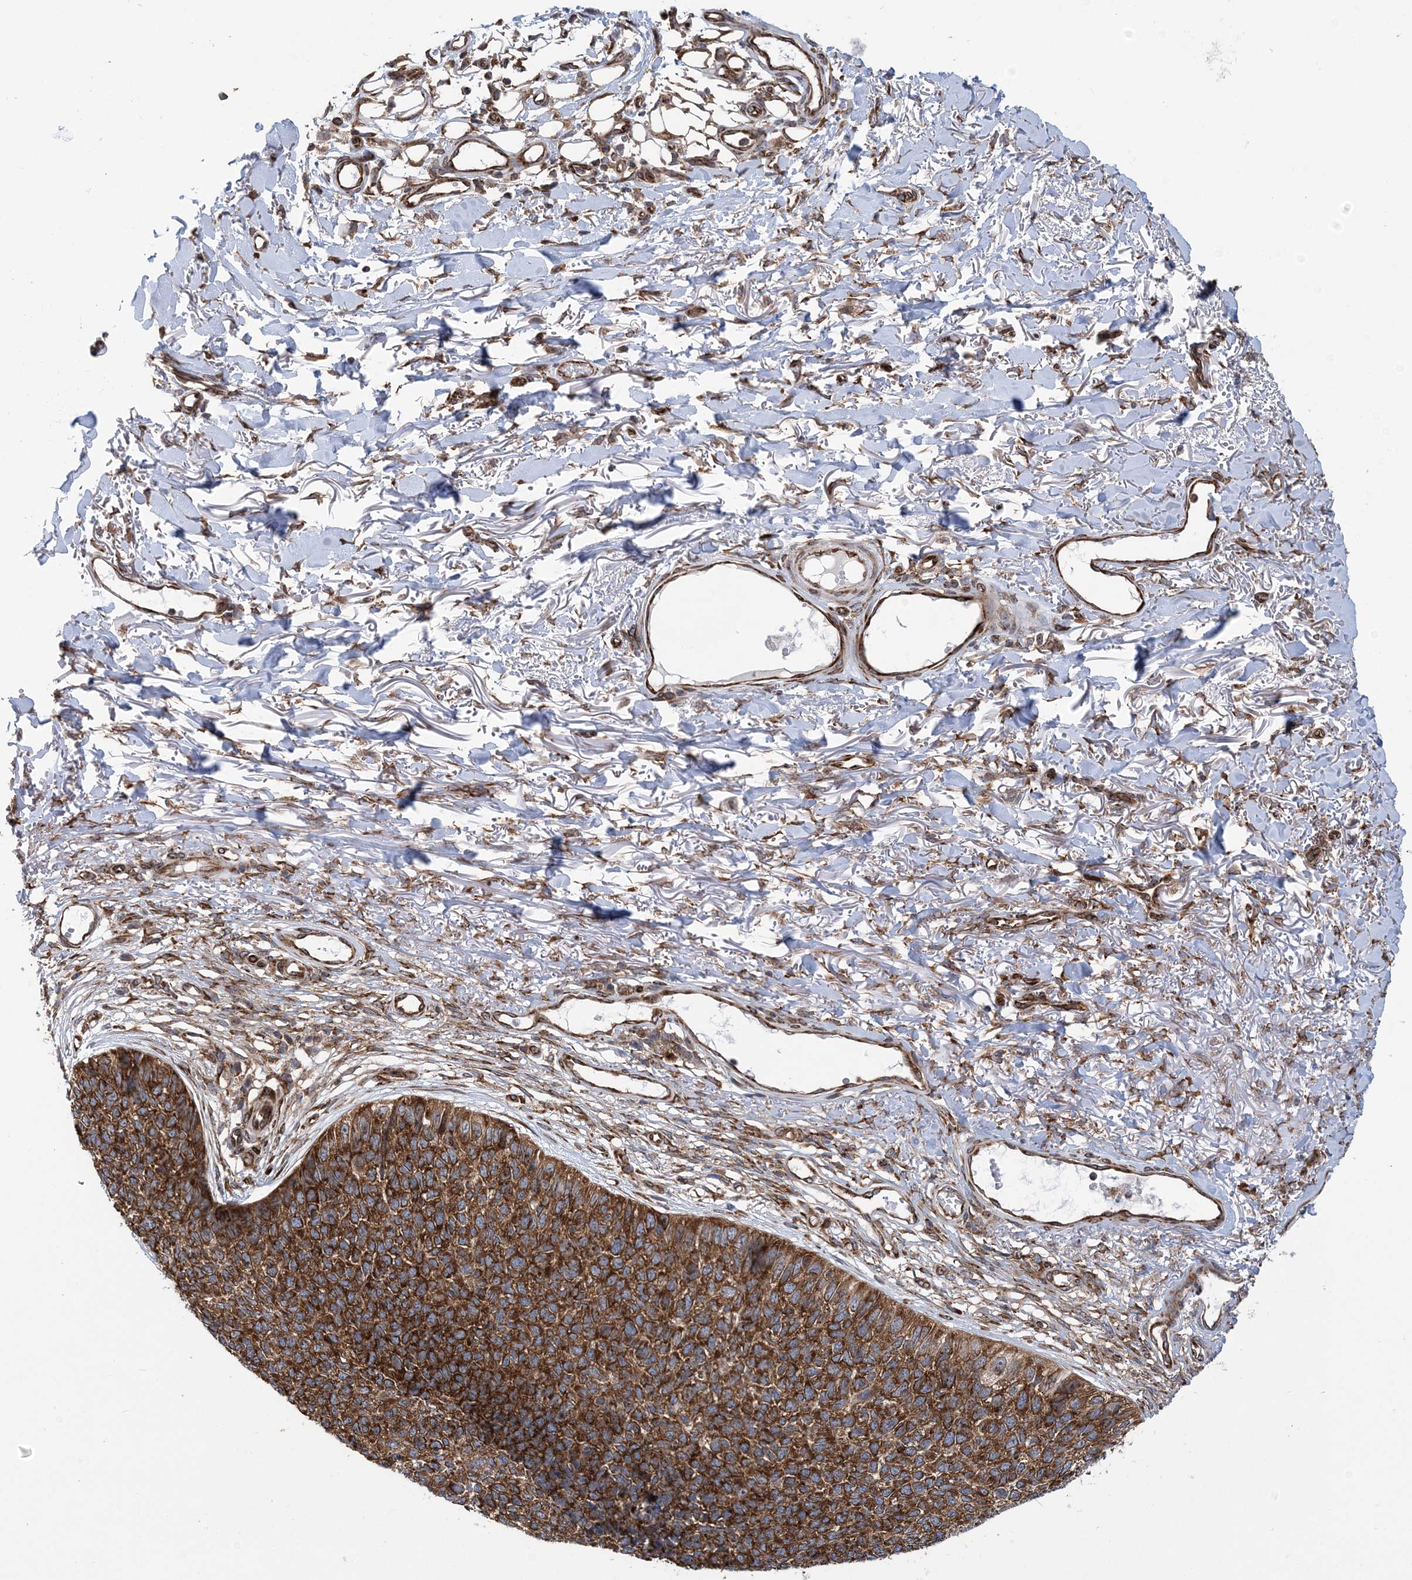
{"staining": {"intensity": "strong", "quantity": ">75%", "location": "cytoplasmic/membranous"}, "tissue": "skin cancer", "cell_type": "Tumor cells", "image_type": "cancer", "snomed": [{"axis": "morphology", "description": "Basal cell carcinoma"}, {"axis": "topography", "description": "Skin"}], "caption": "Strong cytoplasmic/membranous expression for a protein is identified in approximately >75% of tumor cells of skin basal cell carcinoma using immunohistochemistry (IHC).", "gene": "PHF1", "patient": {"sex": "female", "age": 84}}